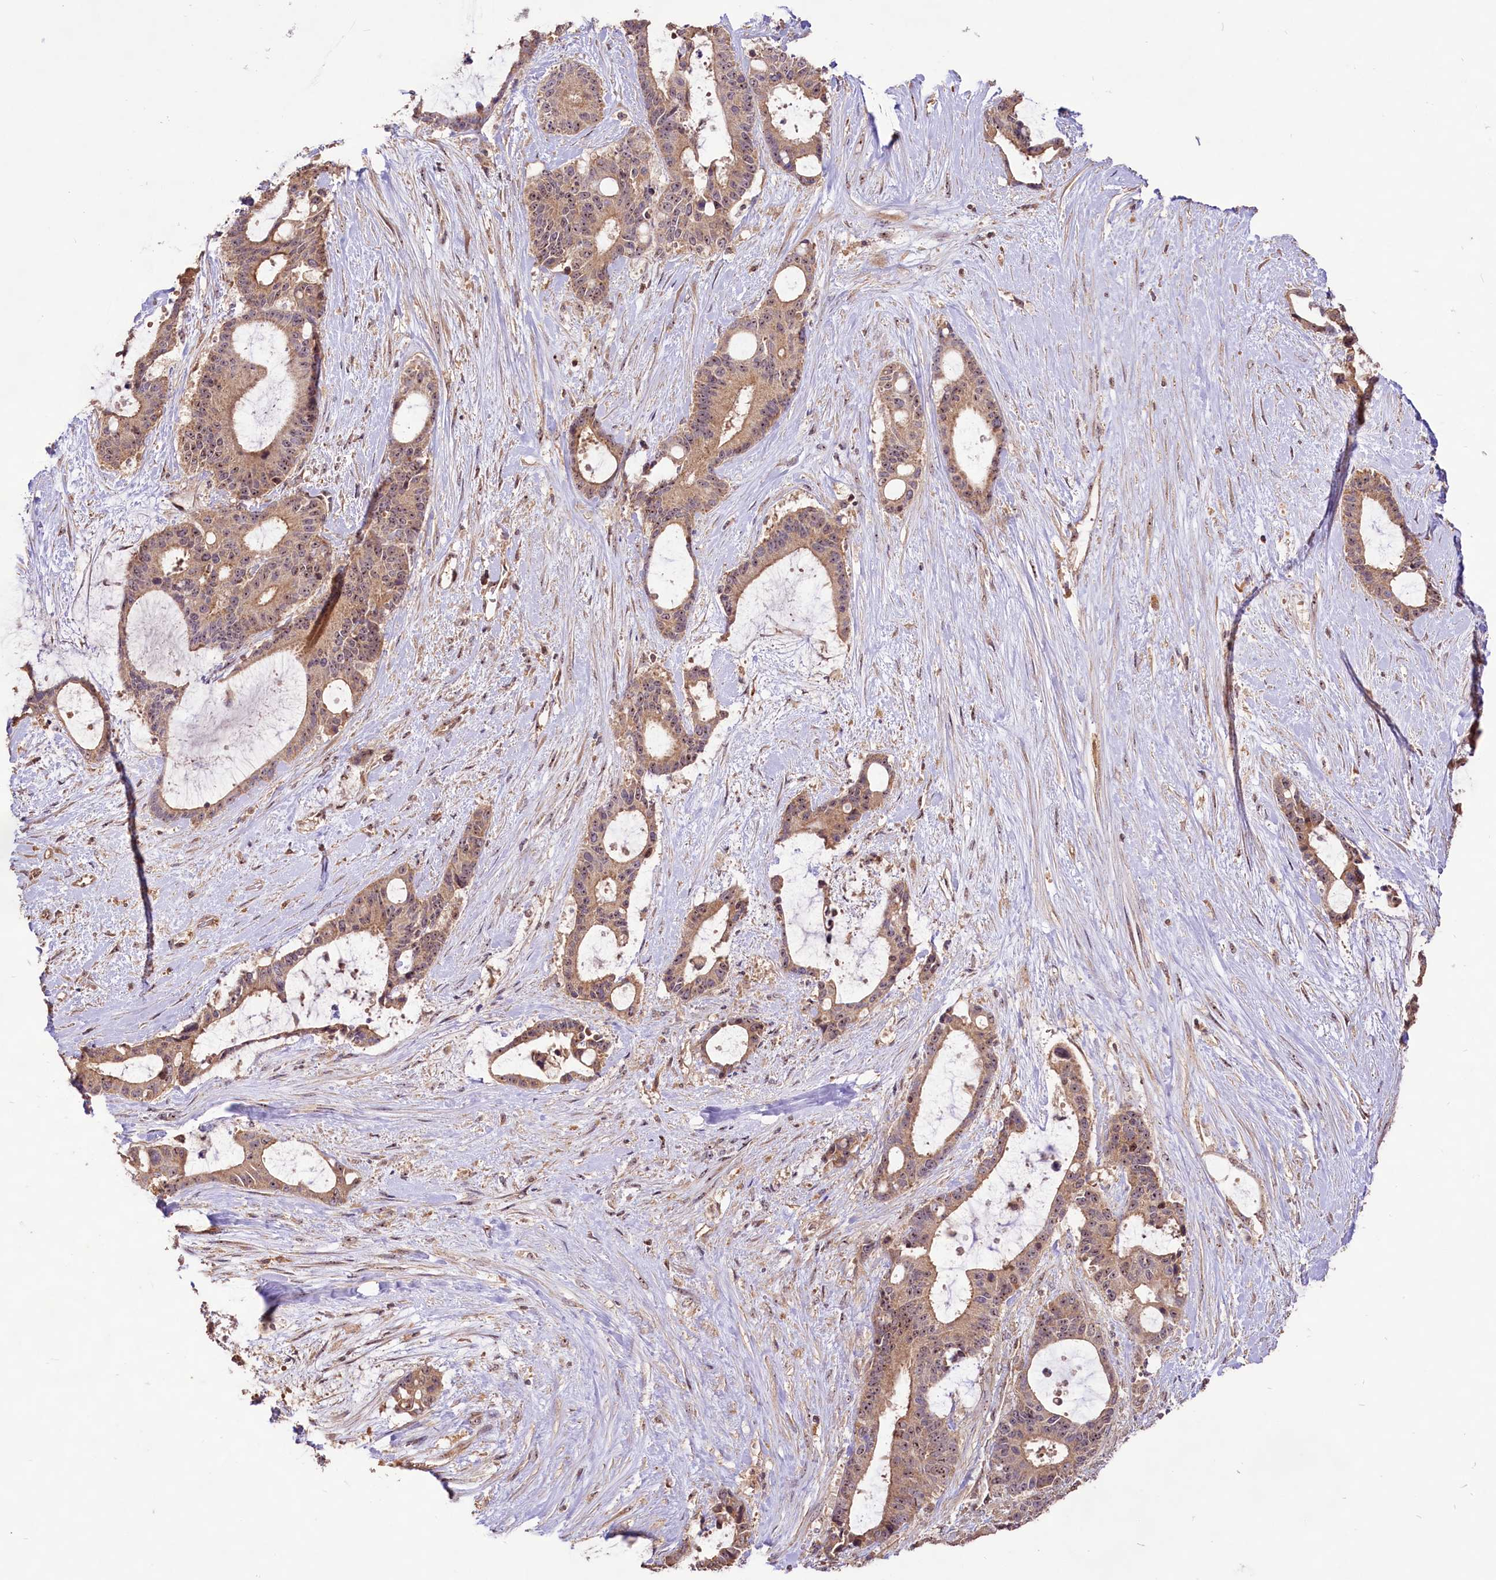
{"staining": {"intensity": "moderate", "quantity": ">75%", "location": "cytoplasmic/membranous,nuclear"}, "tissue": "liver cancer", "cell_type": "Tumor cells", "image_type": "cancer", "snomed": [{"axis": "morphology", "description": "Normal tissue, NOS"}, {"axis": "morphology", "description": "Cholangiocarcinoma"}, {"axis": "topography", "description": "Liver"}, {"axis": "topography", "description": "Peripheral nerve tissue"}], "caption": "The immunohistochemical stain shows moderate cytoplasmic/membranous and nuclear expression in tumor cells of liver cancer tissue.", "gene": "RRP8", "patient": {"sex": "female", "age": 73}}